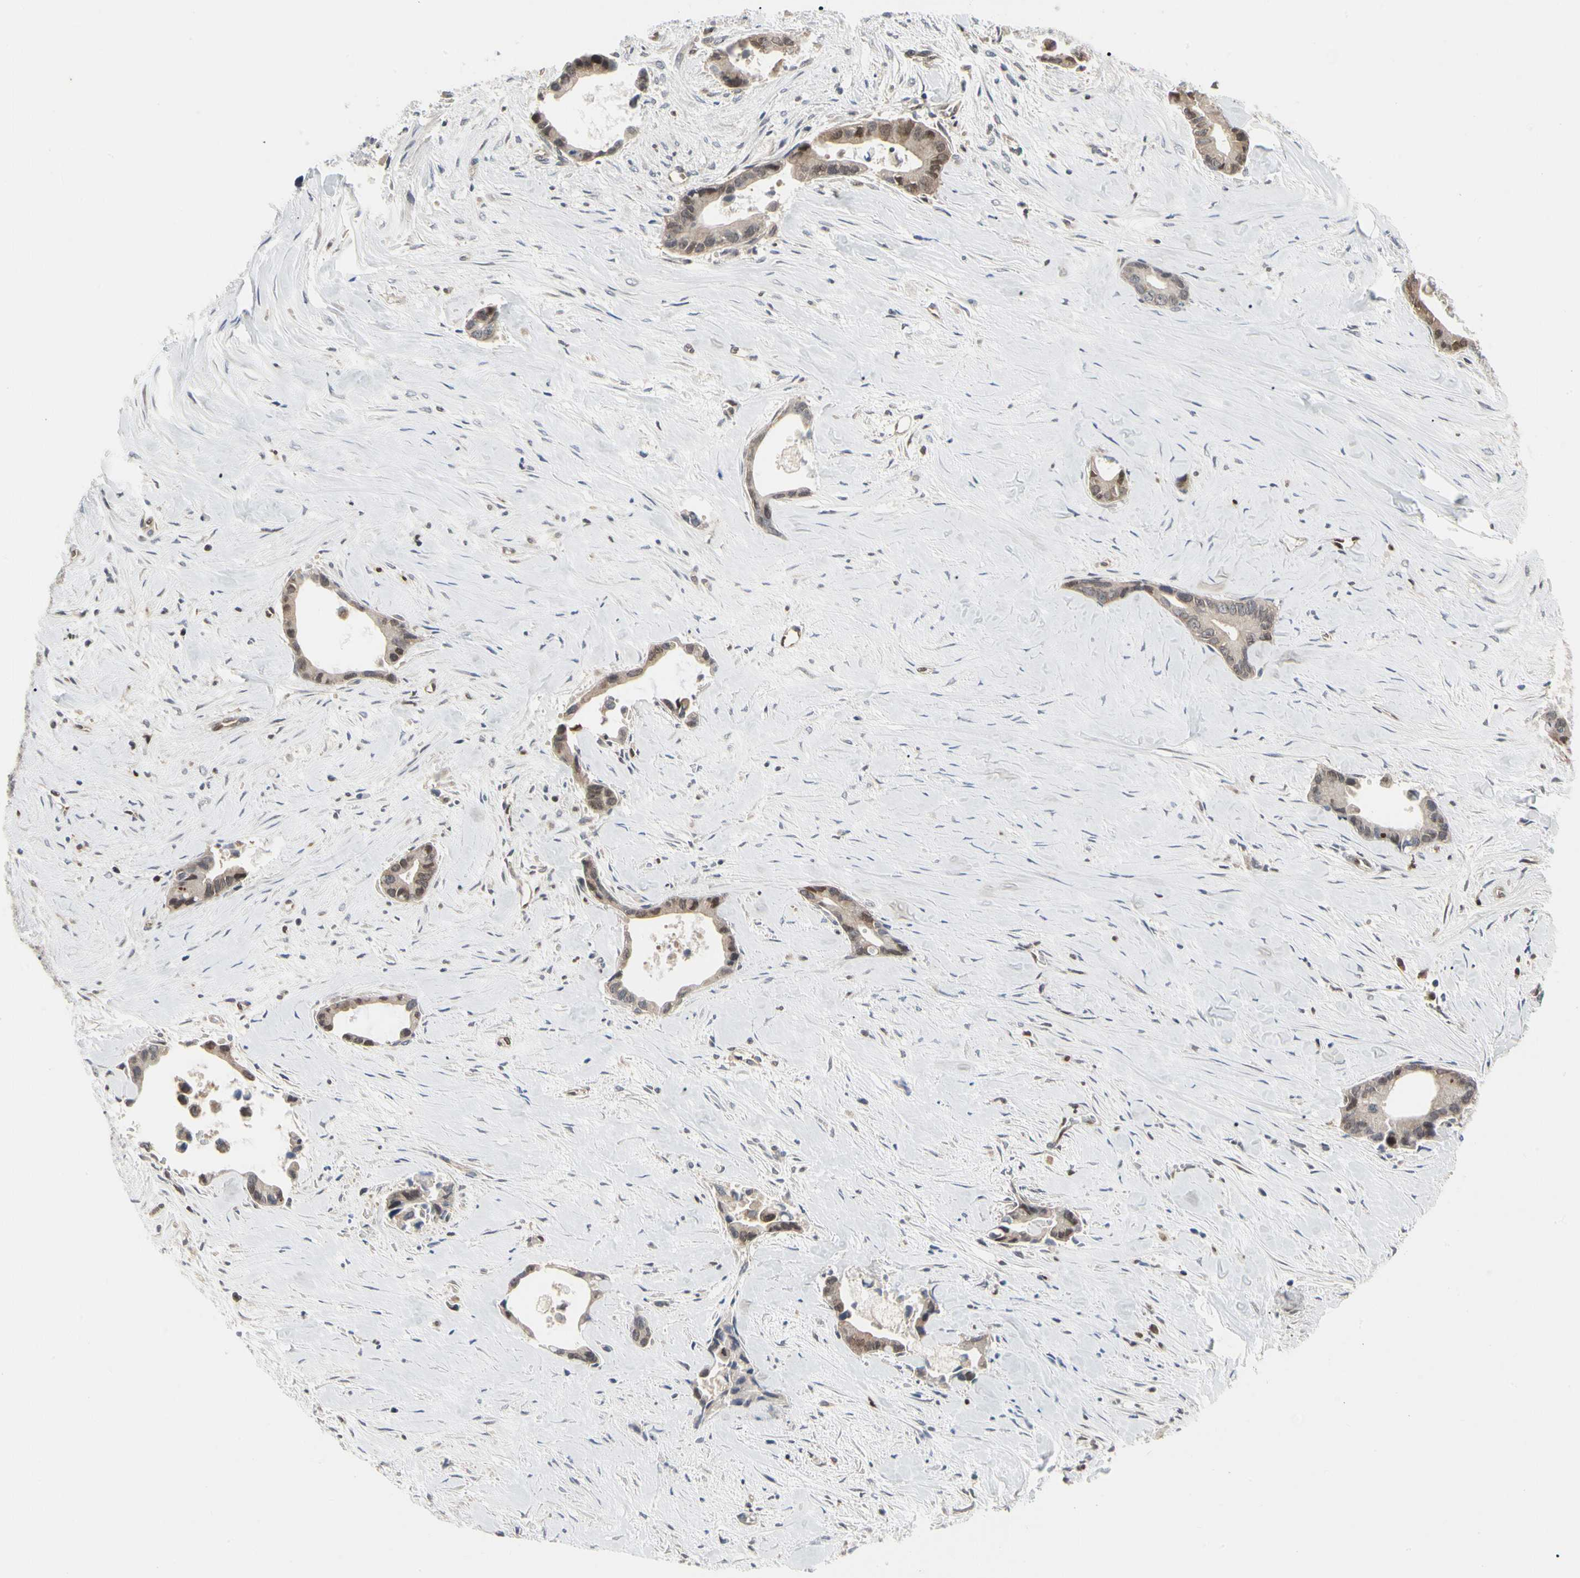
{"staining": {"intensity": "weak", "quantity": ">75%", "location": "cytoplasmic/membranous,nuclear"}, "tissue": "liver cancer", "cell_type": "Tumor cells", "image_type": "cancer", "snomed": [{"axis": "morphology", "description": "Cholangiocarcinoma"}, {"axis": "topography", "description": "Liver"}], "caption": "About >75% of tumor cells in liver cancer show weak cytoplasmic/membranous and nuclear protein staining as visualized by brown immunohistochemical staining.", "gene": "CDK5", "patient": {"sex": "female", "age": 55}}